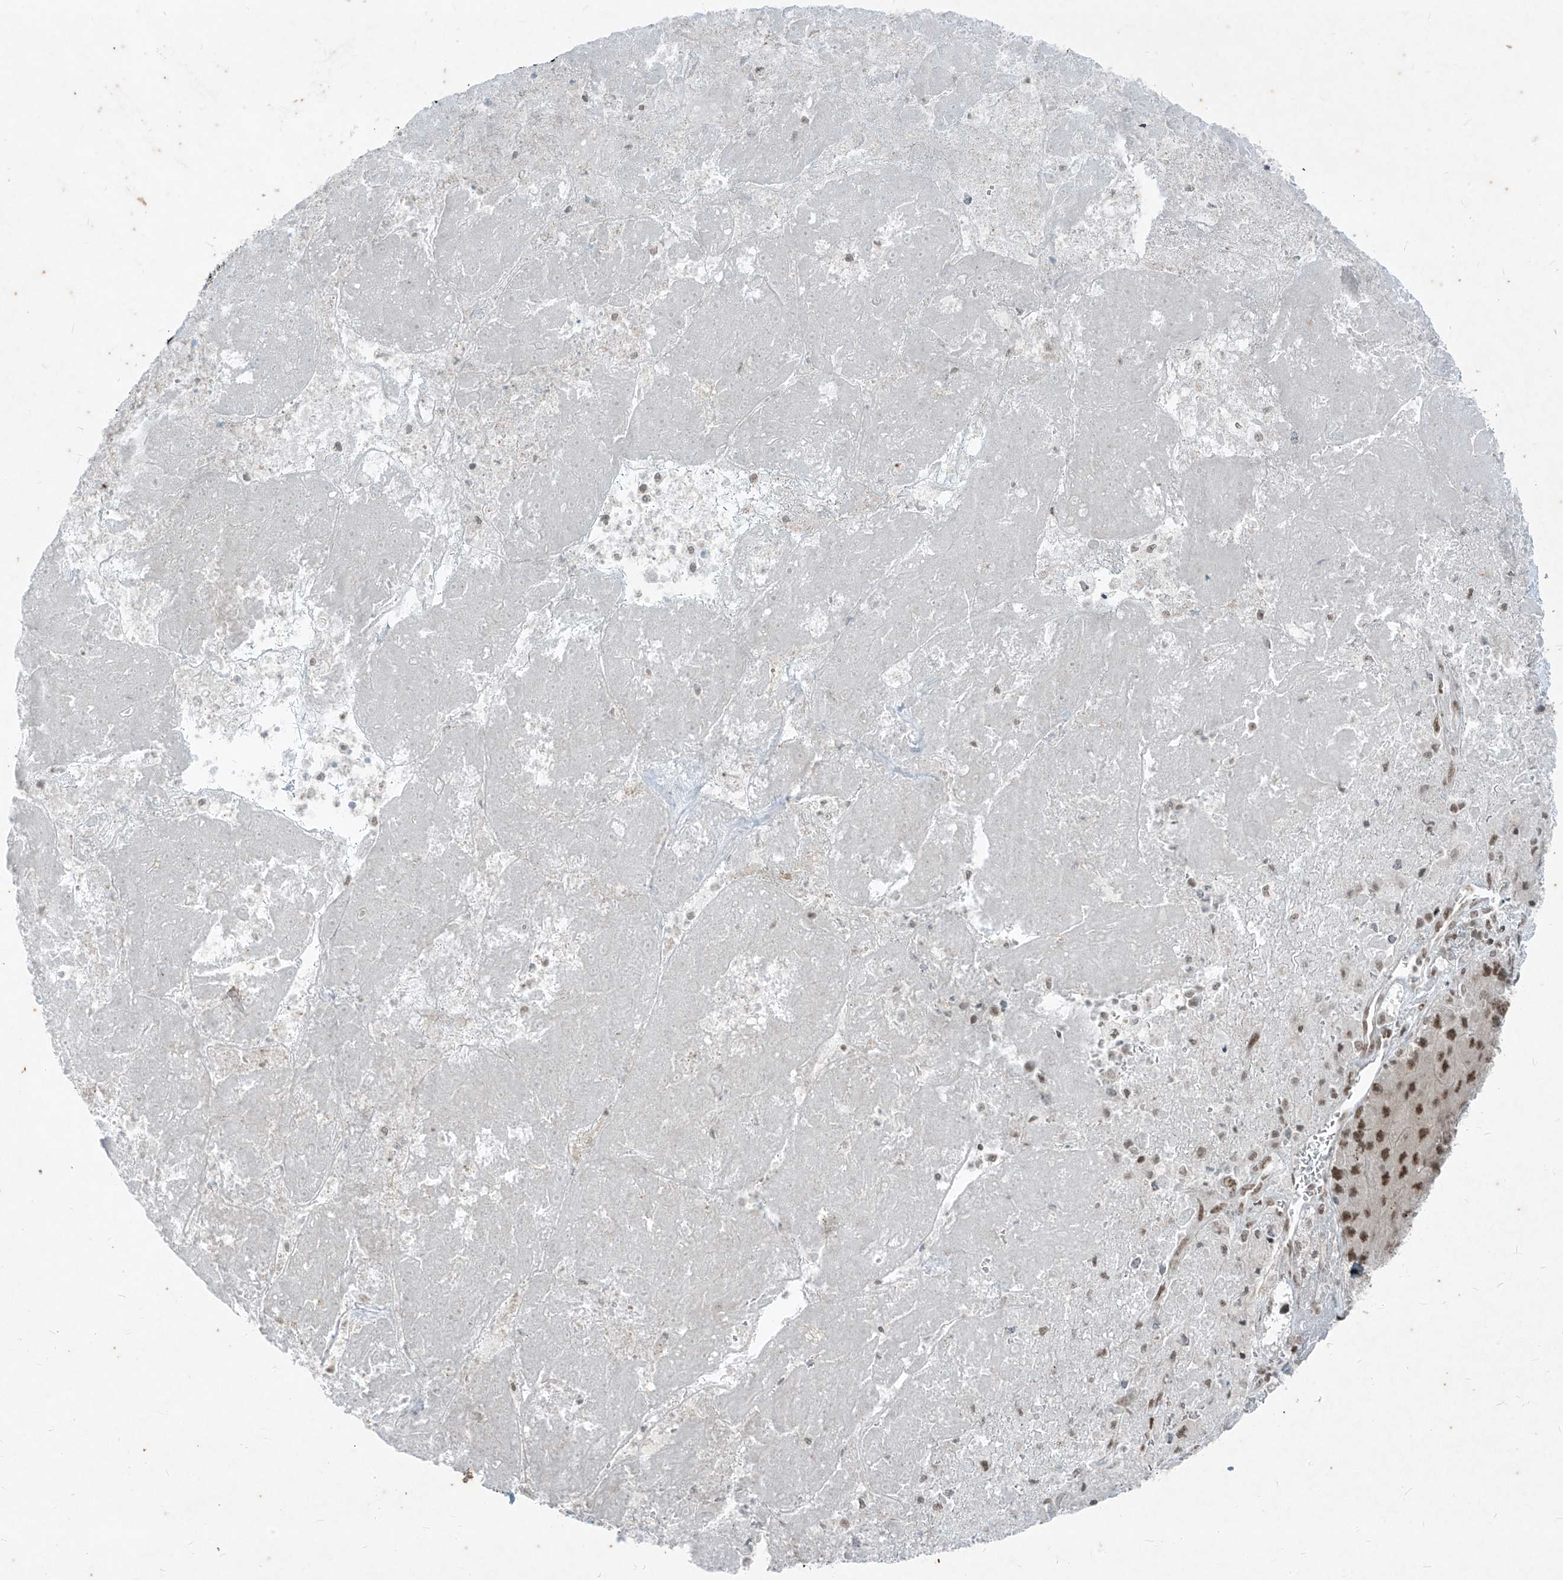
{"staining": {"intensity": "moderate", "quantity": ">75%", "location": "nuclear"}, "tissue": "liver cancer", "cell_type": "Tumor cells", "image_type": "cancer", "snomed": [{"axis": "morphology", "description": "Carcinoma, Hepatocellular, NOS"}, {"axis": "topography", "description": "Liver"}], "caption": "Immunohistochemistry micrograph of human liver cancer stained for a protein (brown), which exhibits medium levels of moderate nuclear staining in about >75% of tumor cells.", "gene": "ZNF354B", "patient": {"sex": "female", "age": 73}}